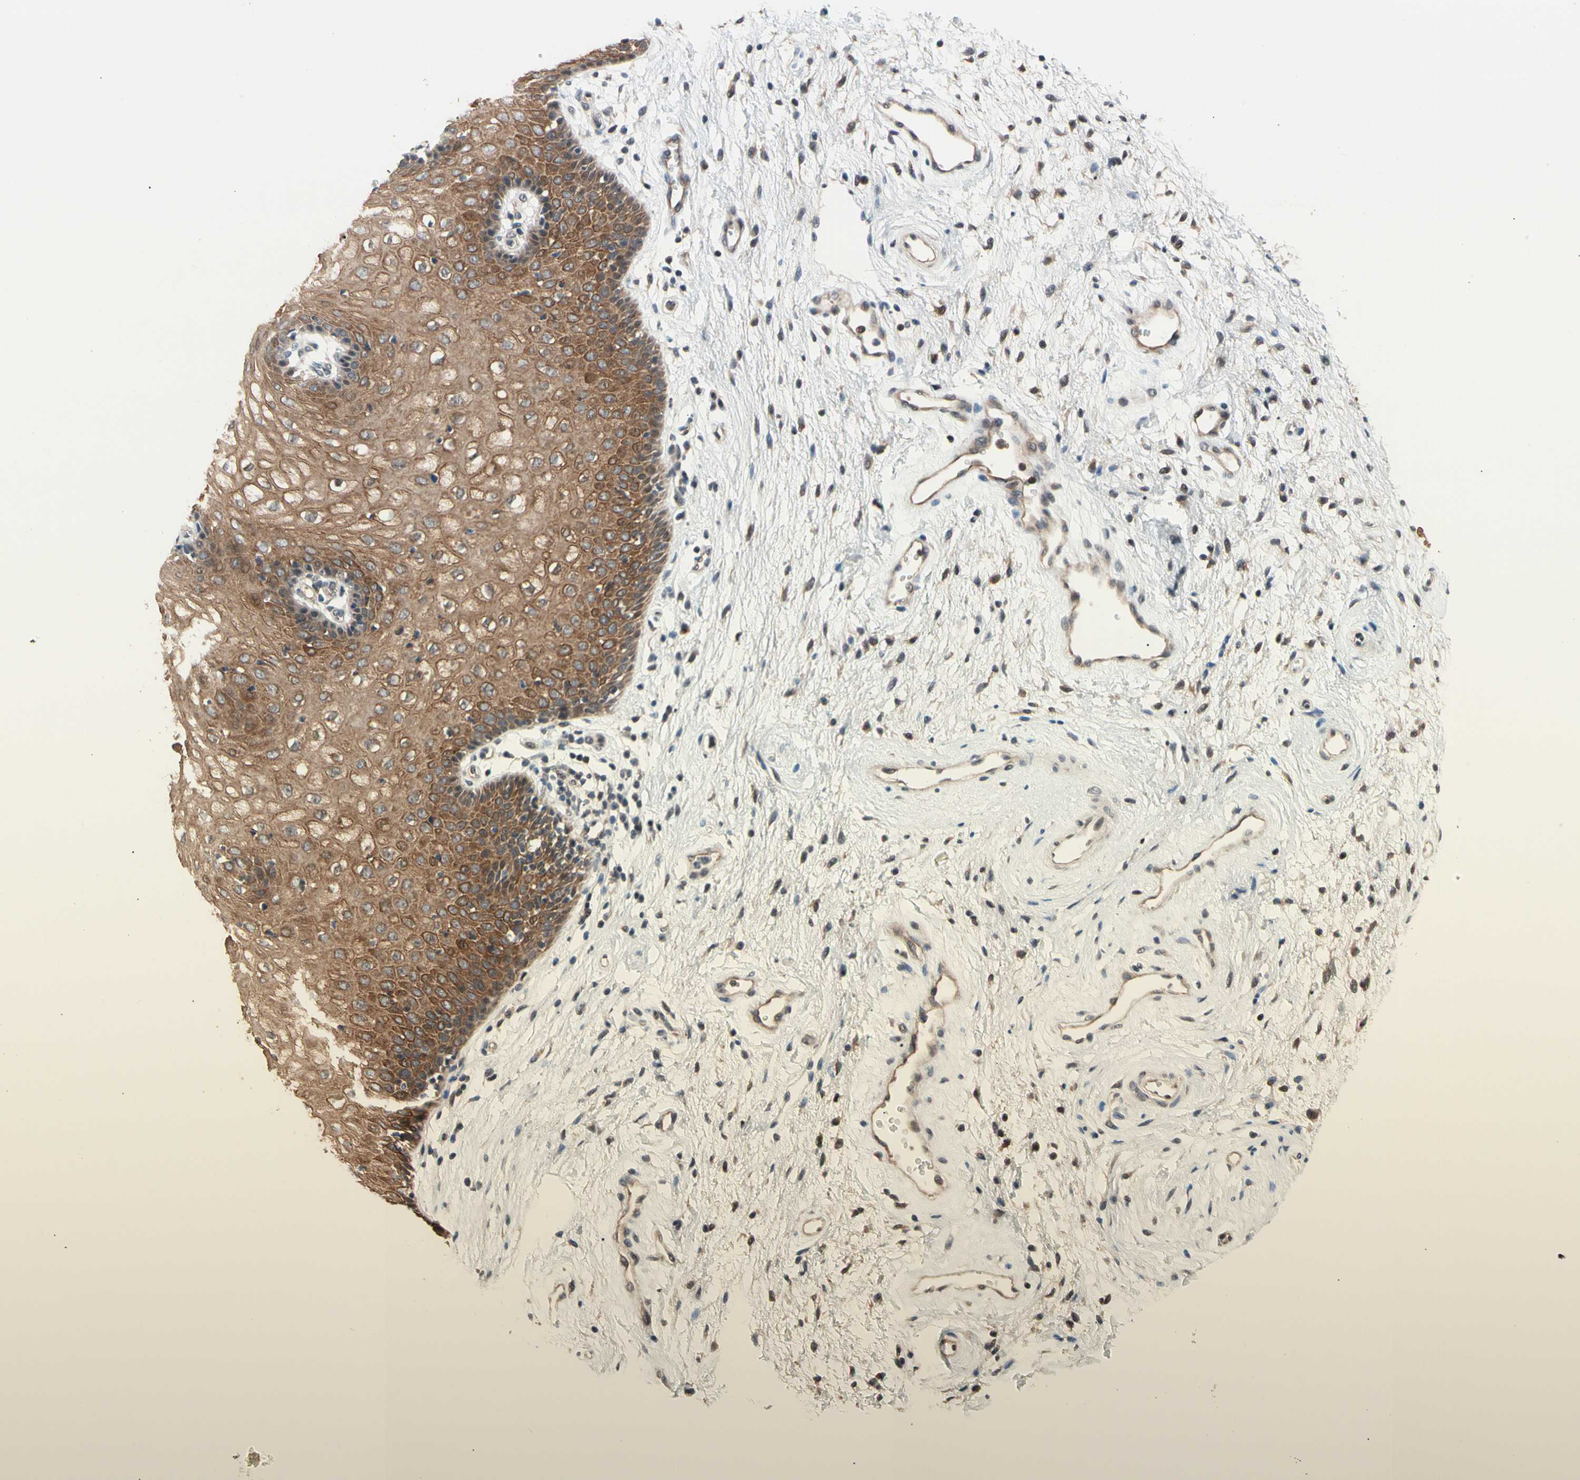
{"staining": {"intensity": "moderate", "quantity": ">75%", "location": "cytoplasmic/membranous"}, "tissue": "vagina", "cell_type": "Squamous epithelial cells", "image_type": "normal", "snomed": [{"axis": "morphology", "description": "Normal tissue, NOS"}, {"axis": "topography", "description": "Vagina"}], "caption": "Moderate cytoplasmic/membranous expression for a protein is seen in about >75% of squamous epithelial cells of unremarkable vagina using immunohistochemistry.", "gene": "NGEF", "patient": {"sex": "female", "age": 34}}